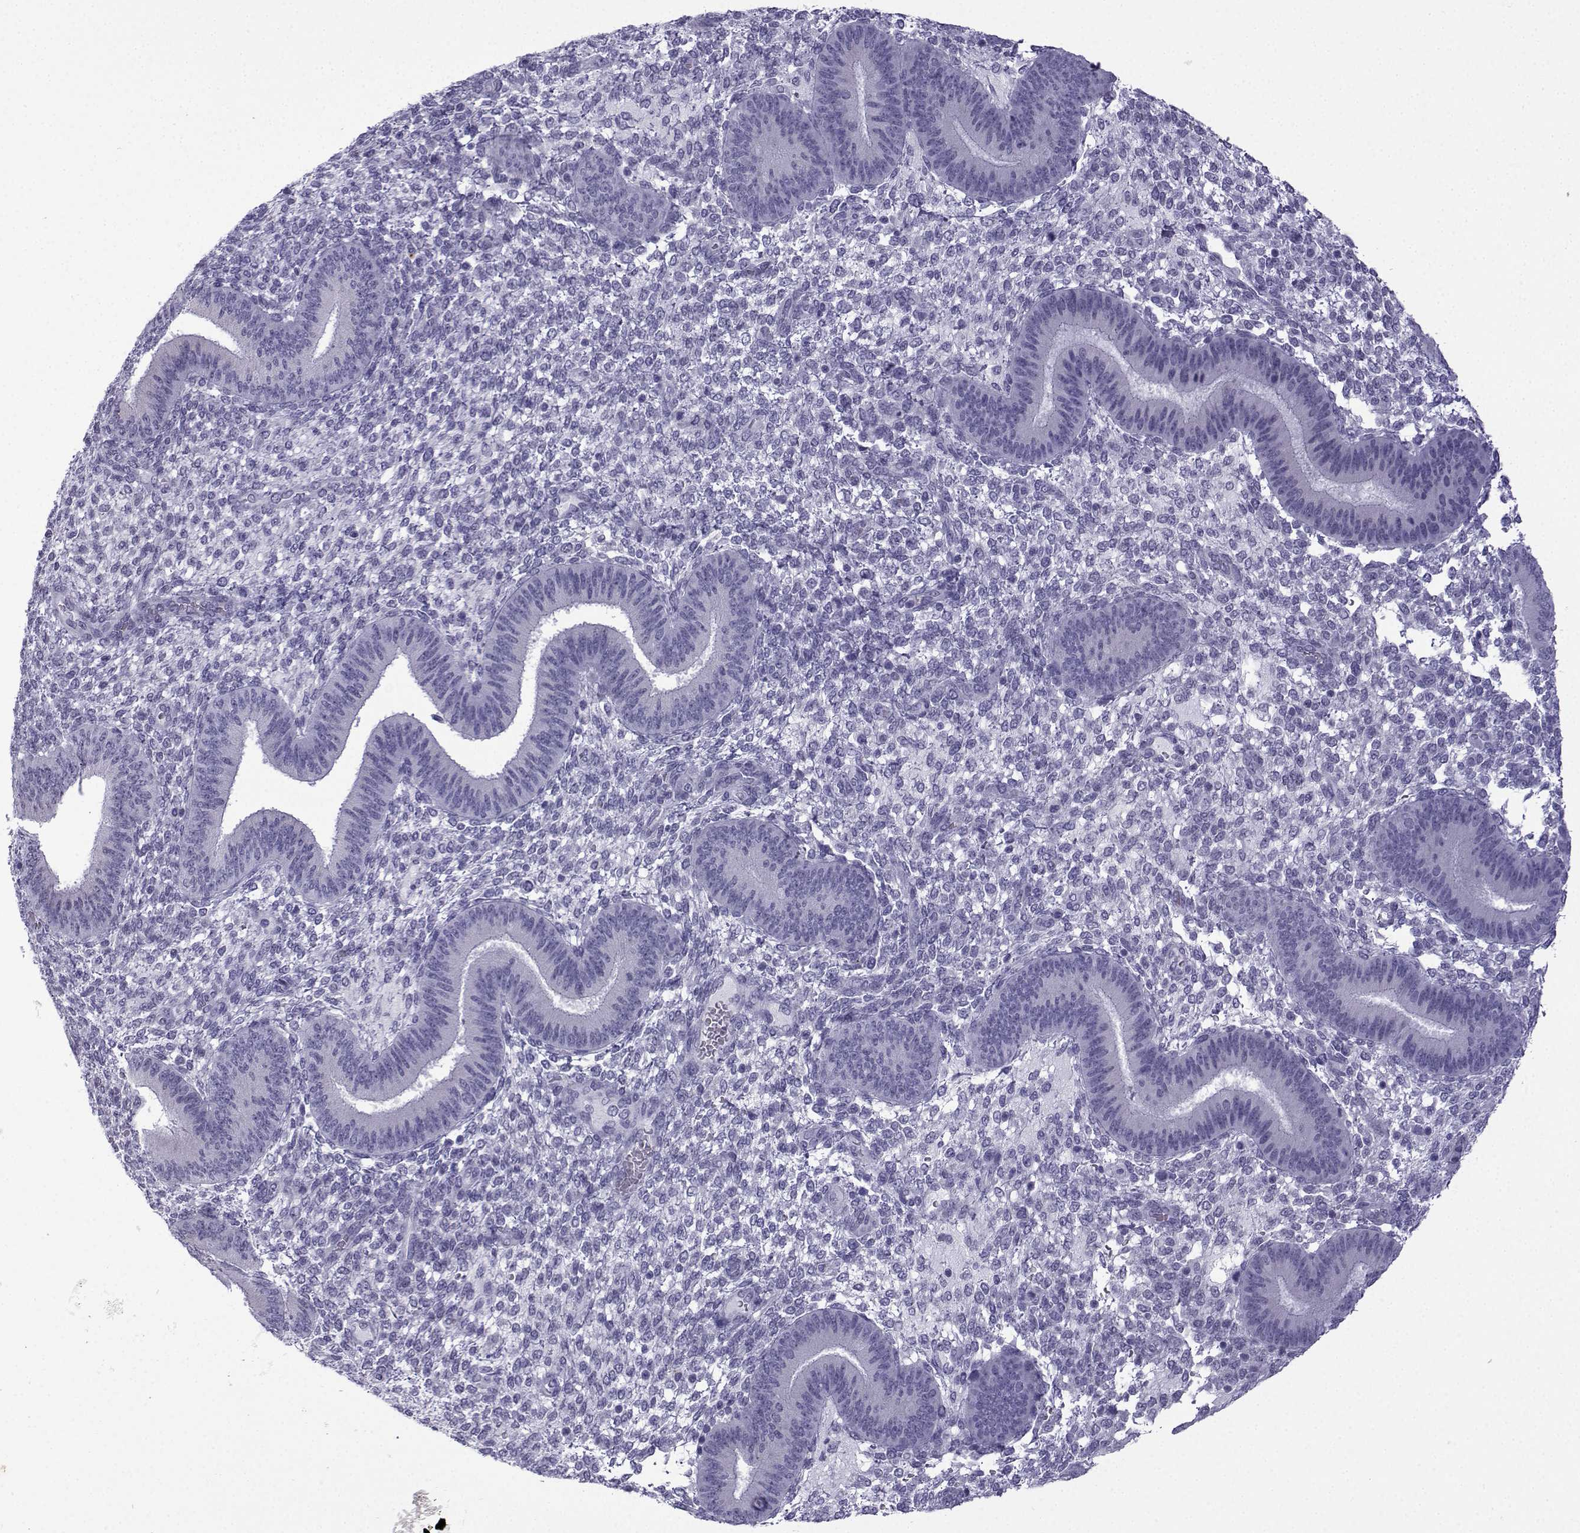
{"staining": {"intensity": "negative", "quantity": "none", "location": "none"}, "tissue": "endometrium", "cell_type": "Cells in endometrial stroma", "image_type": "normal", "snomed": [{"axis": "morphology", "description": "Normal tissue, NOS"}, {"axis": "topography", "description": "Endometrium"}], "caption": "IHC of normal human endometrium exhibits no staining in cells in endometrial stroma.", "gene": "ACRBP", "patient": {"sex": "female", "age": 39}}